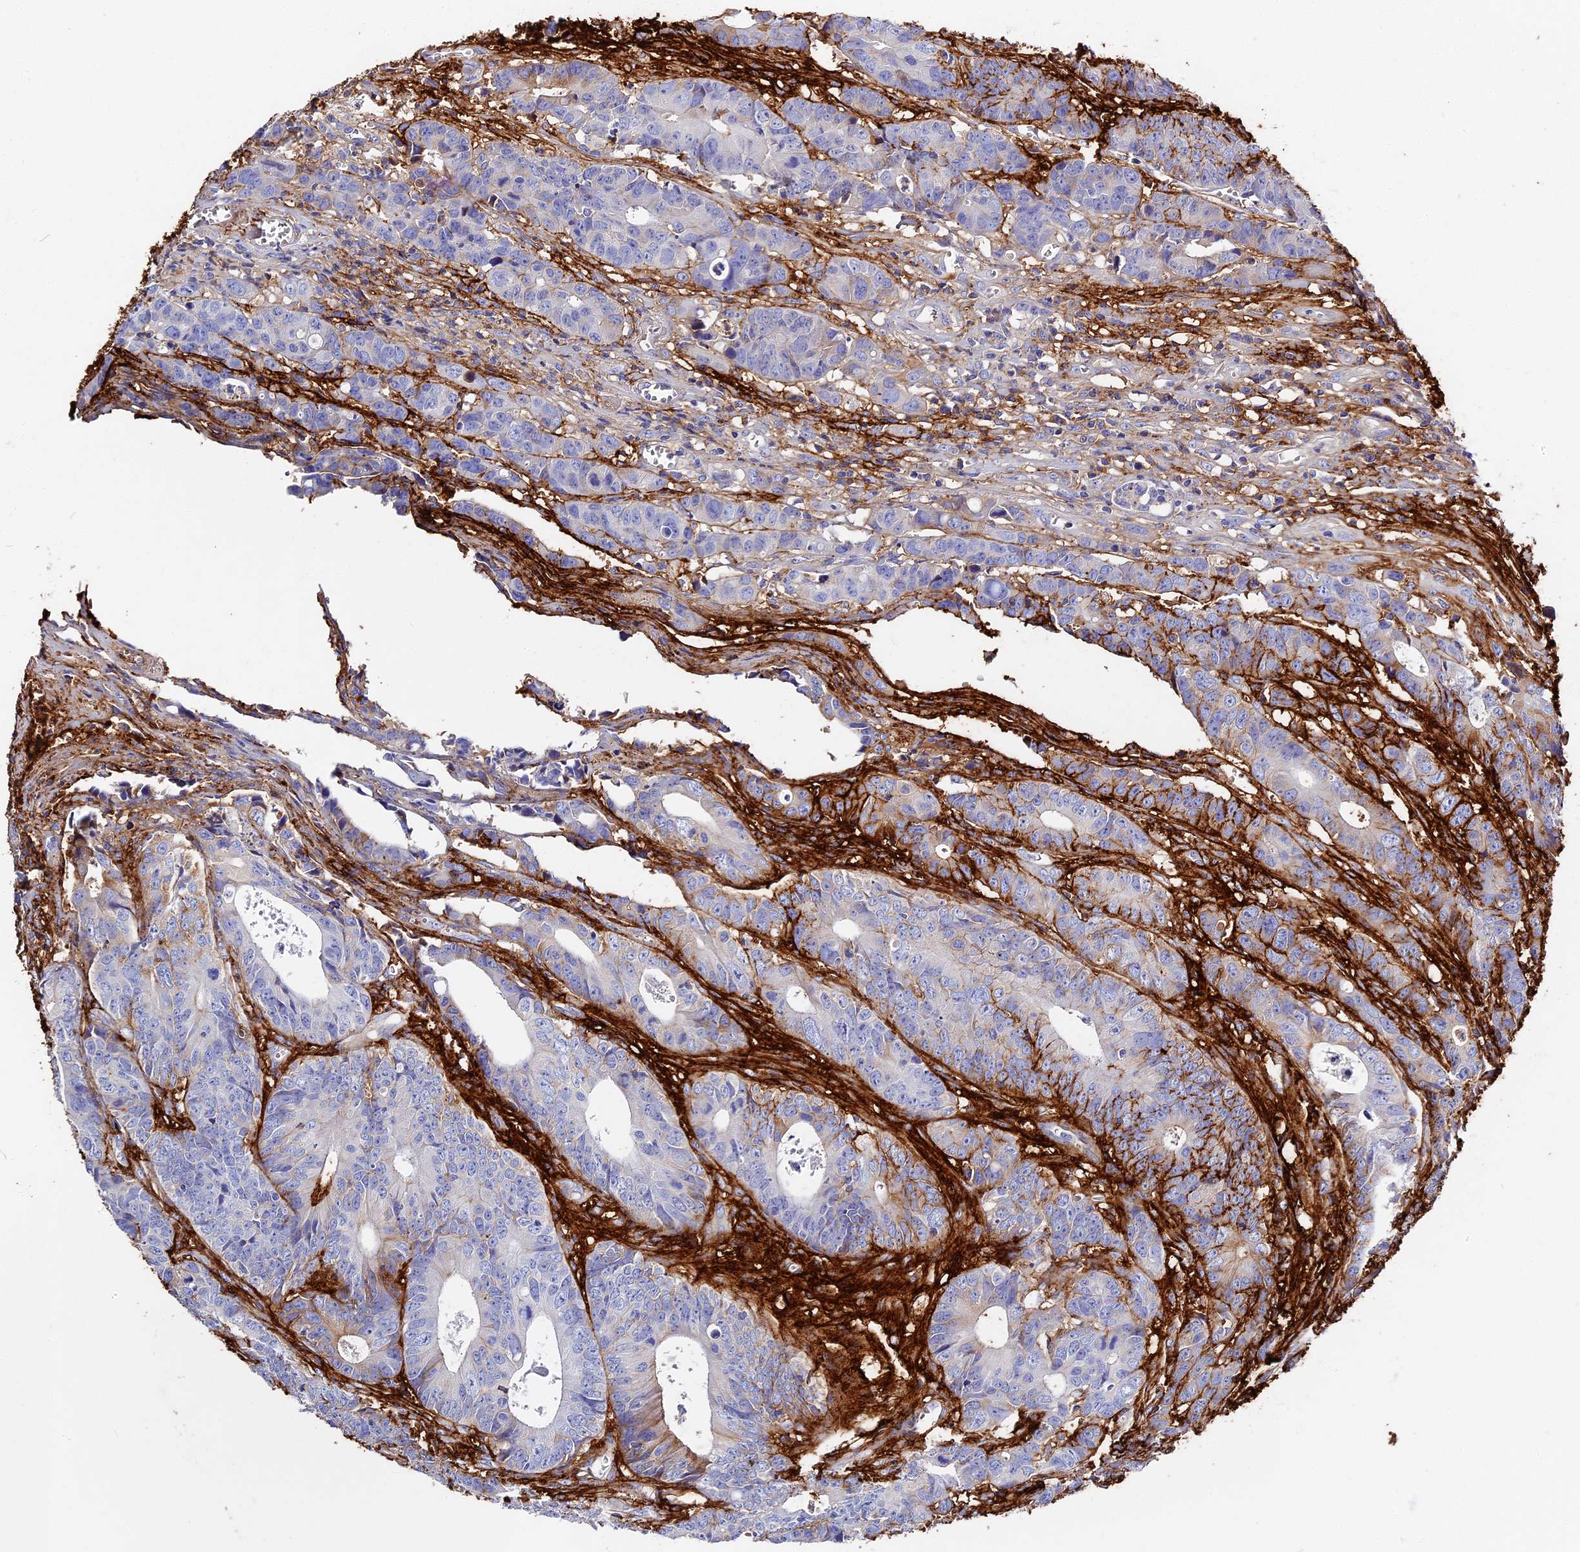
{"staining": {"intensity": "negative", "quantity": "none", "location": "none"}, "tissue": "colorectal cancer", "cell_type": "Tumor cells", "image_type": "cancer", "snomed": [{"axis": "morphology", "description": "Adenocarcinoma, NOS"}, {"axis": "topography", "description": "Colon"}], "caption": "A micrograph of human adenocarcinoma (colorectal) is negative for staining in tumor cells. Brightfield microscopy of IHC stained with DAB (3,3'-diaminobenzidine) (brown) and hematoxylin (blue), captured at high magnification.", "gene": "ITIH1", "patient": {"sex": "female", "age": 57}}